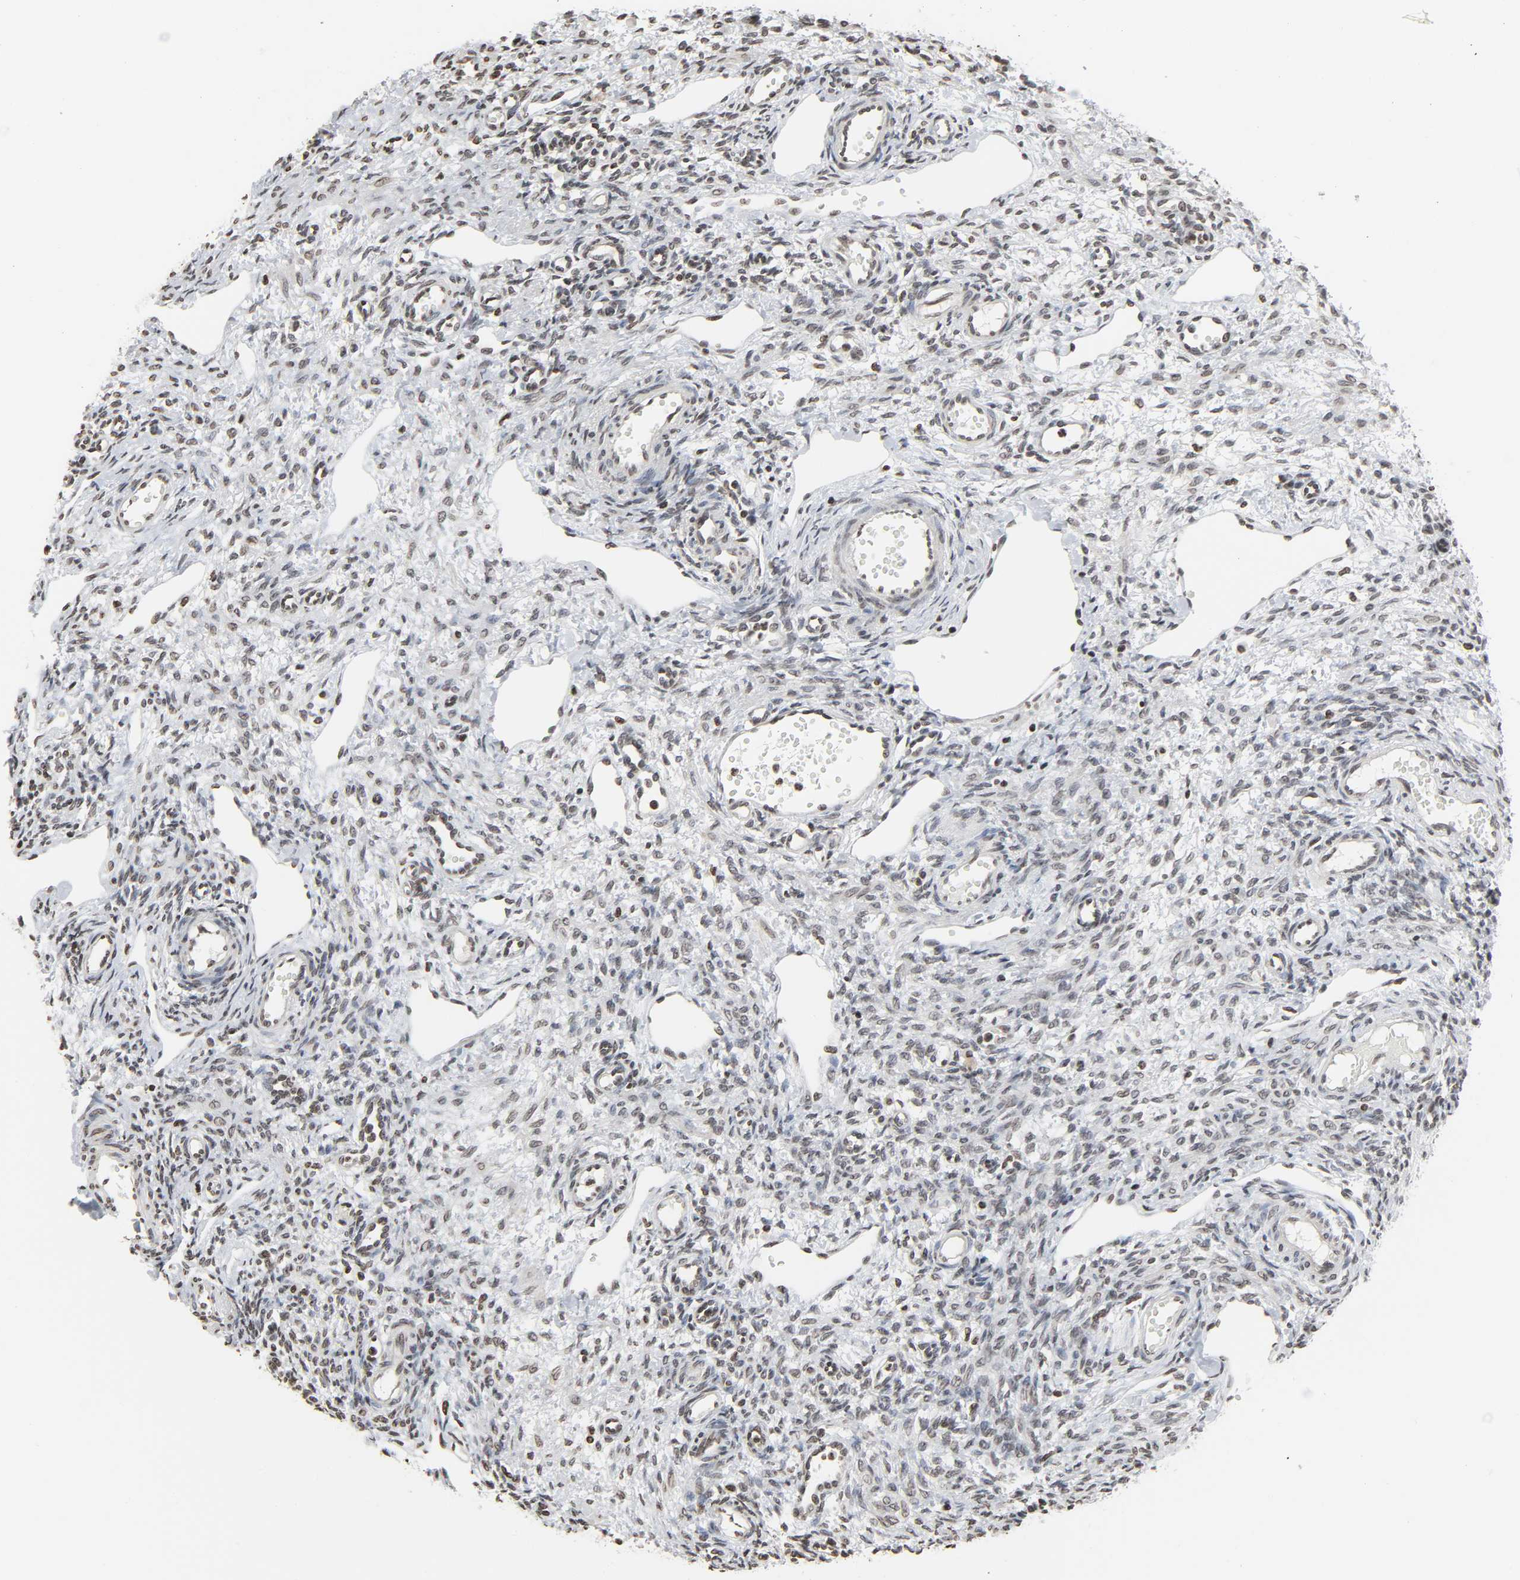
{"staining": {"intensity": "moderate", "quantity": ">75%", "location": "nuclear"}, "tissue": "ovary", "cell_type": "Follicle cells", "image_type": "normal", "snomed": [{"axis": "morphology", "description": "Normal tissue, NOS"}, {"axis": "topography", "description": "Ovary"}], "caption": "An image of human ovary stained for a protein exhibits moderate nuclear brown staining in follicle cells.", "gene": "ELAVL1", "patient": {"sex": "female", "age": 33}}